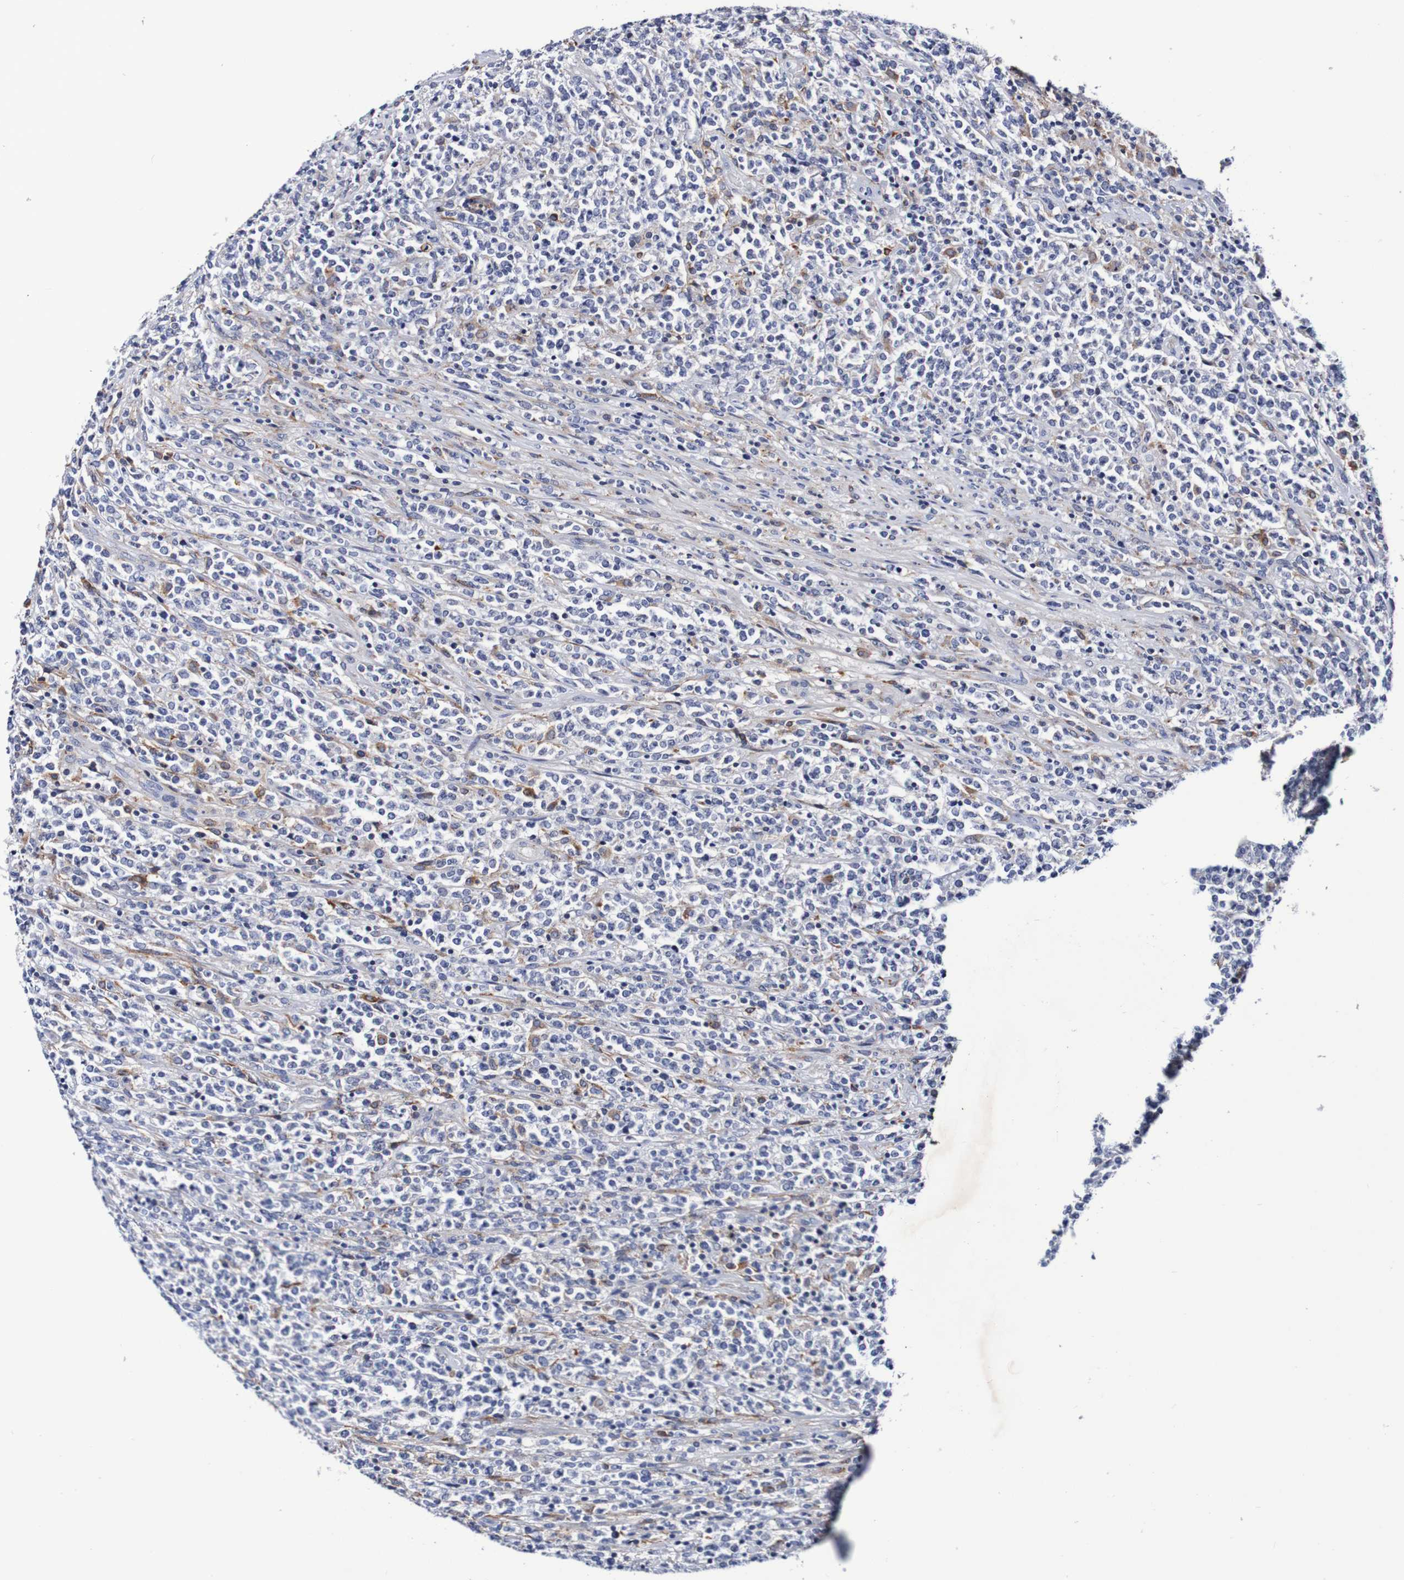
{"staining": {"intensity": "weak", "quantity": "<25%", "location": "cytoplasmic/membranous"}, "tissue": "lymphoma", "cell_type": "Tumor cells", "image_type": "cancer", "snomed": [{"axis": "morphology", "description": "Malignant lymphoma, non-Hodgkin's type, High grade"}, {"axis": "topography", "description": "Soft tissue"}], "caption": "DAB immunohistochemical staining of malignant lymphoma, non-Hodgkin's type (high-grade) displays no significant staining in tumor cells.", "gene": "SEZ6", "patient": {"sex": "male", "age": 18}}